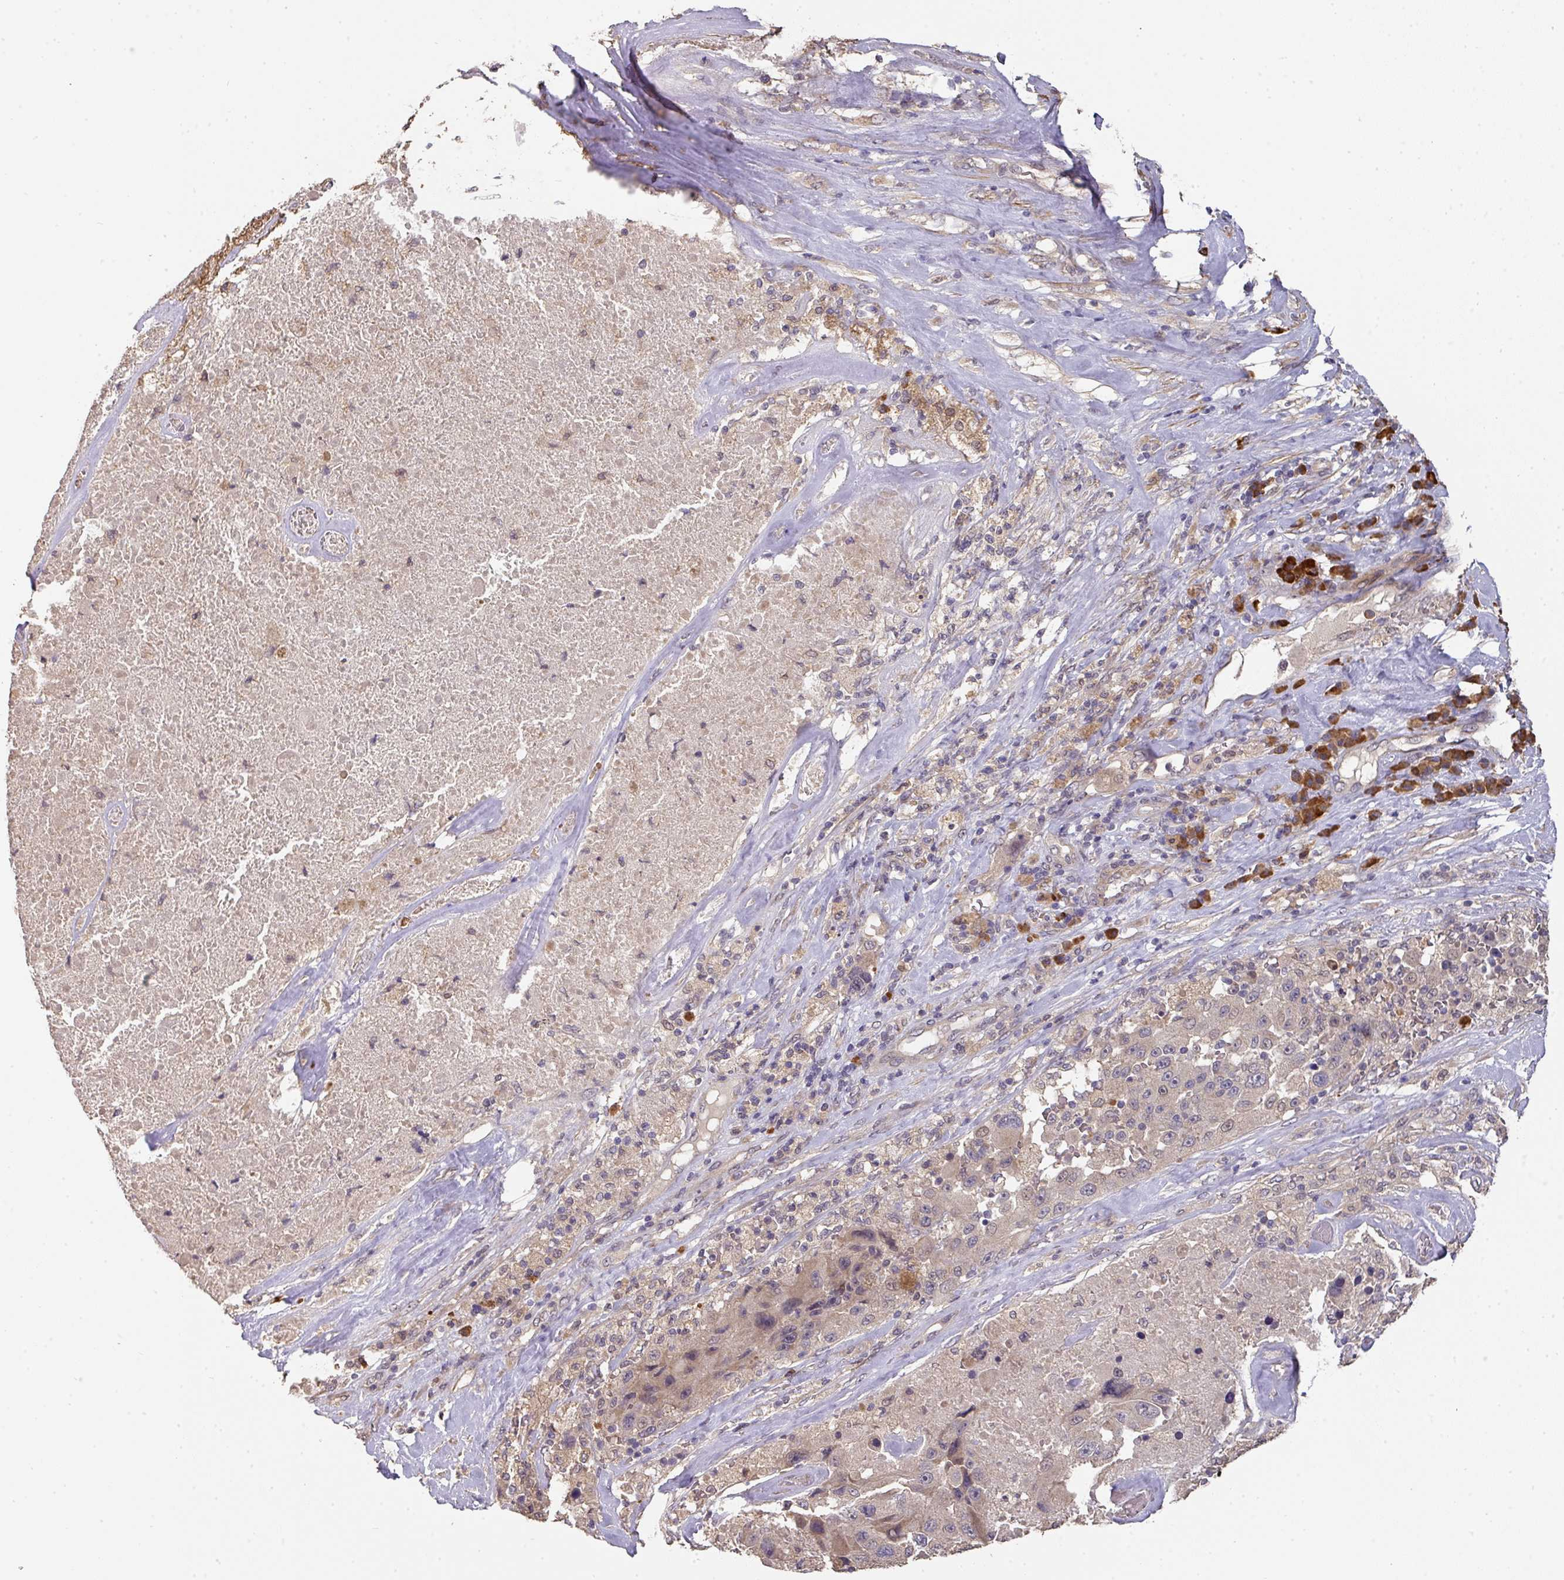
{"staining": {"intensity": "negative", "quantity": "none", "location": "none"}, "tissue": "melanoma", "cell_type": "Tumor cells", "image_type": "cancer", "snomed": [{"axis": "morphology", "description": "Malignant melanoma, Metastatic site"}, {"axis": "topography", "description": "Lymph node"}], "caption": "The immunohistochemistry photomicrograph has no significant expression in tumor cells of melanoma tissue.", "gene": "ACVR2B", "patient": {"sex": "male", "age": 62}}